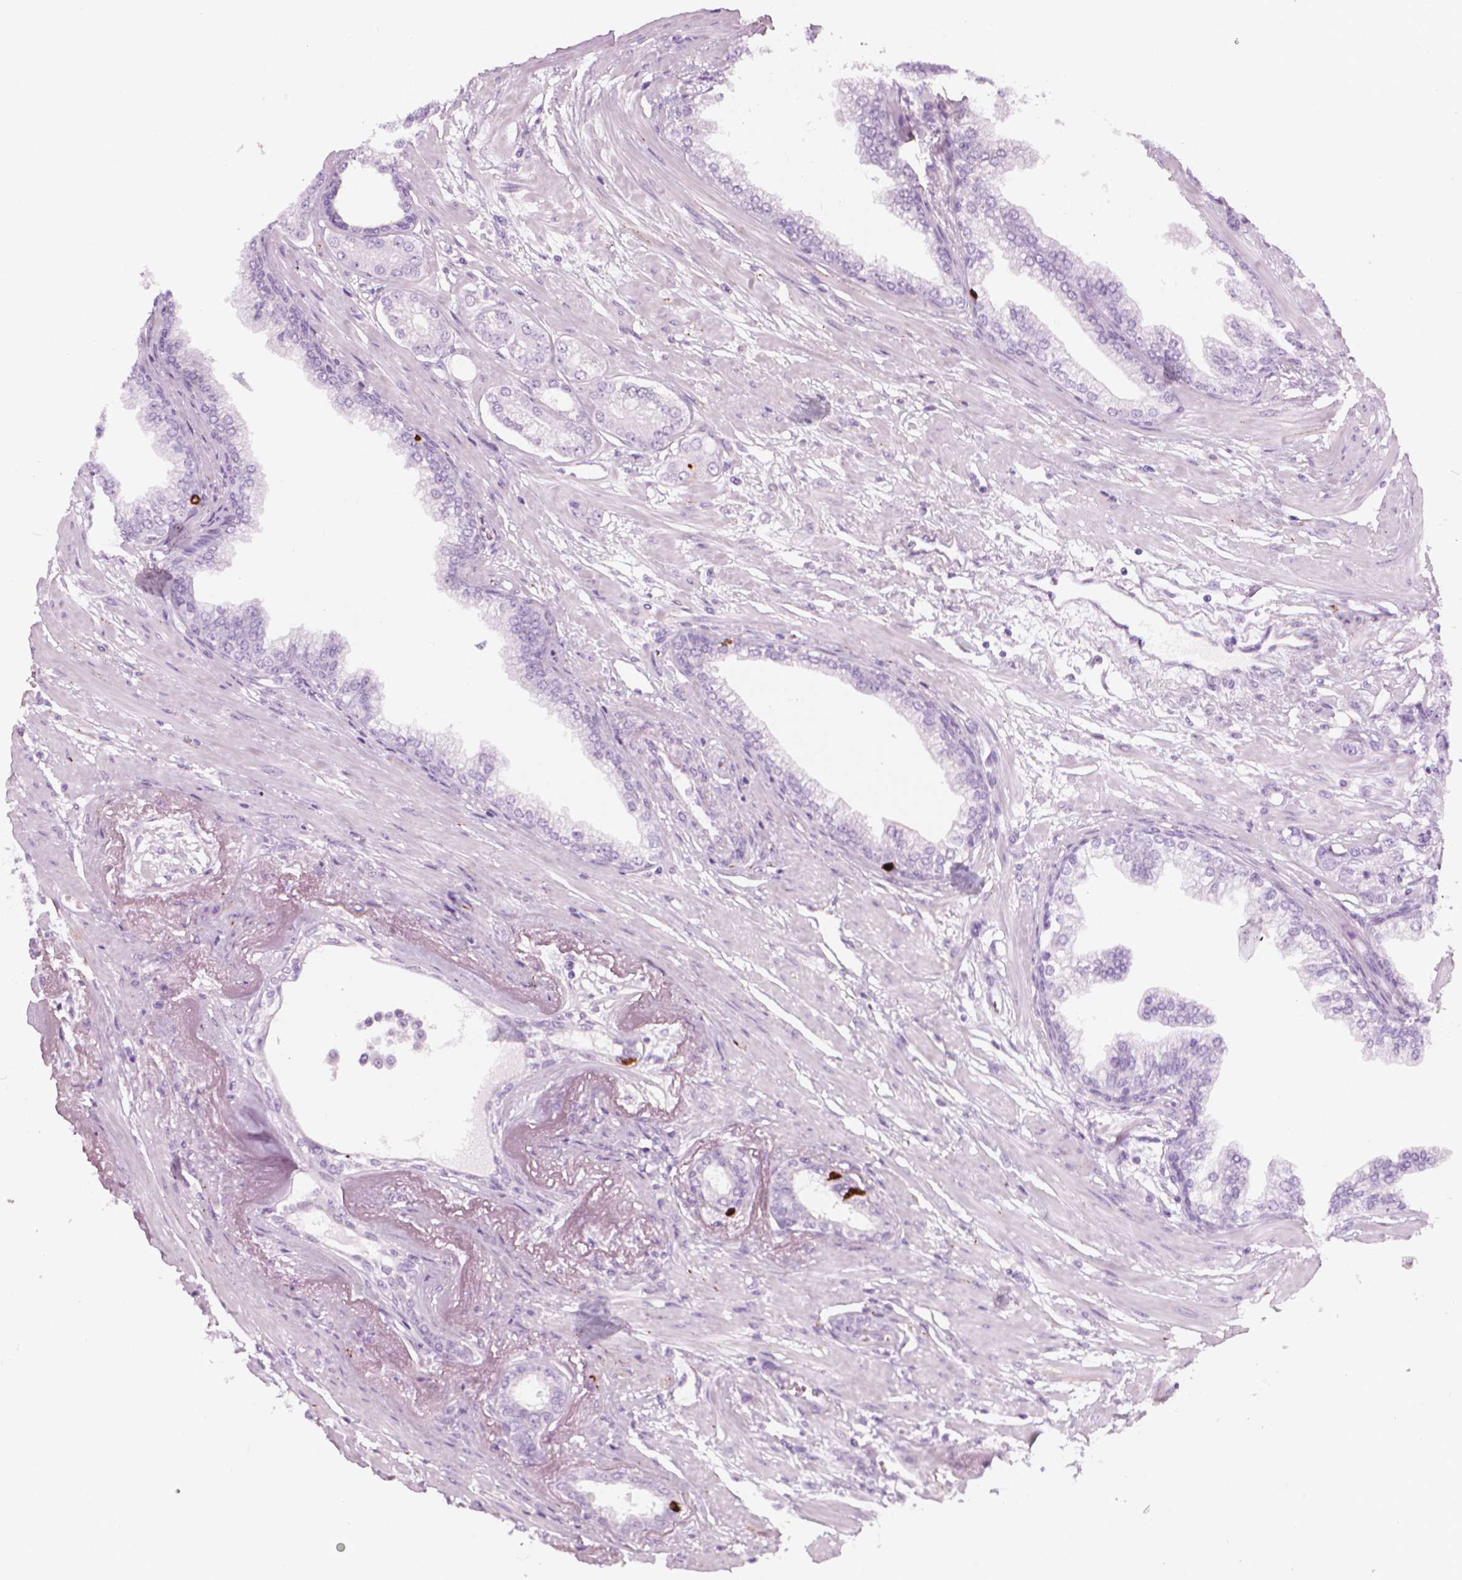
{"staining": {"intensity": "negative", "quantity": "none", "location": "none"}, "tissue": "prostate cancer", "cell_type": "Tumor cells", "image_type": "cancer", "snomed": [{"axis": "morphology", "description": "Adenocarcinoma, Low grade"}, {"axis": "topography", "description": "Prostate"}], "caption": "This is an IHC photomicrograph of prostate cancer (low-grade adenocarcinoma). There is no expression in tumor cells.", "gene": "SCG3", "patient": {"sex": "male", "age": 60}}